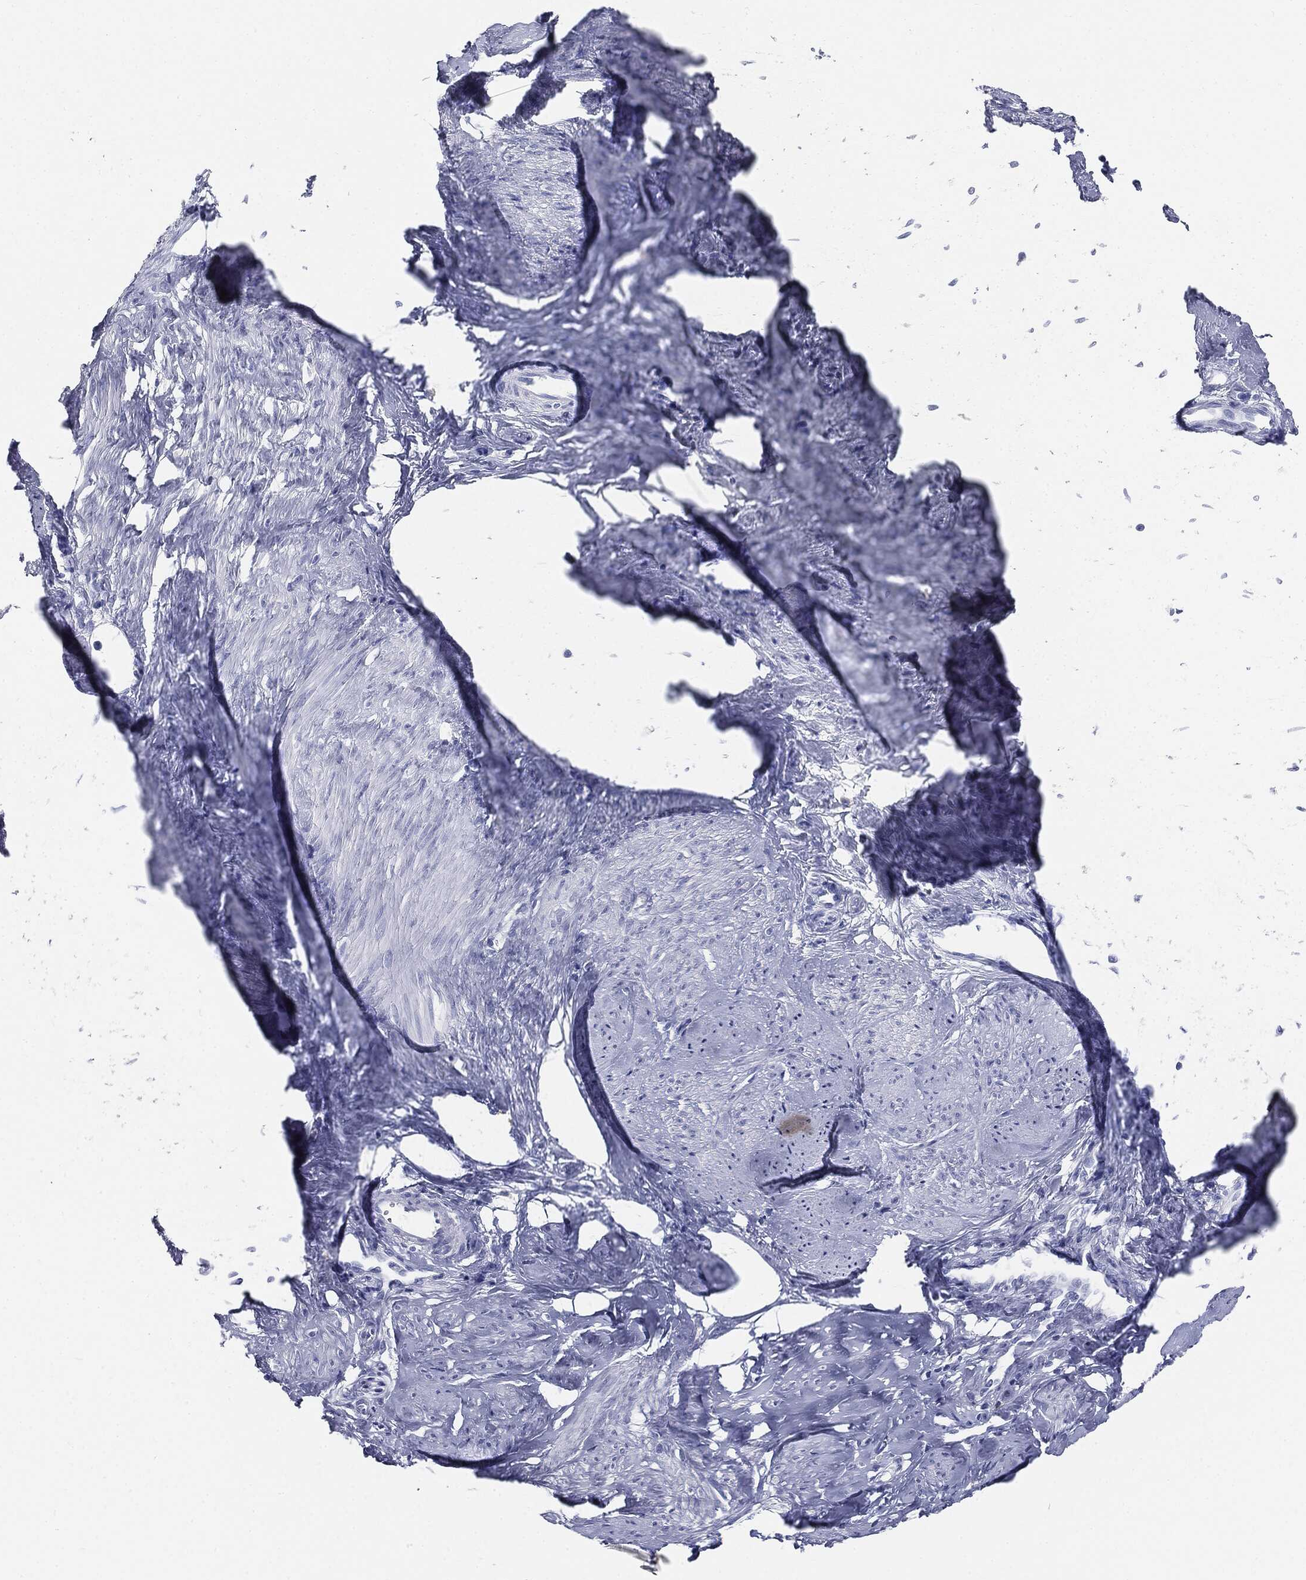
{"staining": {"intensity": "negative", "quantity": "none", "location": "none"}, "tissue": "smooth muscle", "cell_type": "Smooth muscle cells", "image_type": "normal", "snomed": [{"axis": "morphology", "description": "Normal tissue, NOS"}, {"axis": "topography", "description": "Smooth muscle"}], "caption": "There is no significant positivity in smooth muscle cells of smooth muscle. Brightfield microscopy of immunohistochemistry stained with DAB (3,3'-diaminobenzidine) (brown) and hematoxylin (blue), captured at high magnification.", "gene": "CUZD1", "patient": {"sex": "female", "age": 48}}